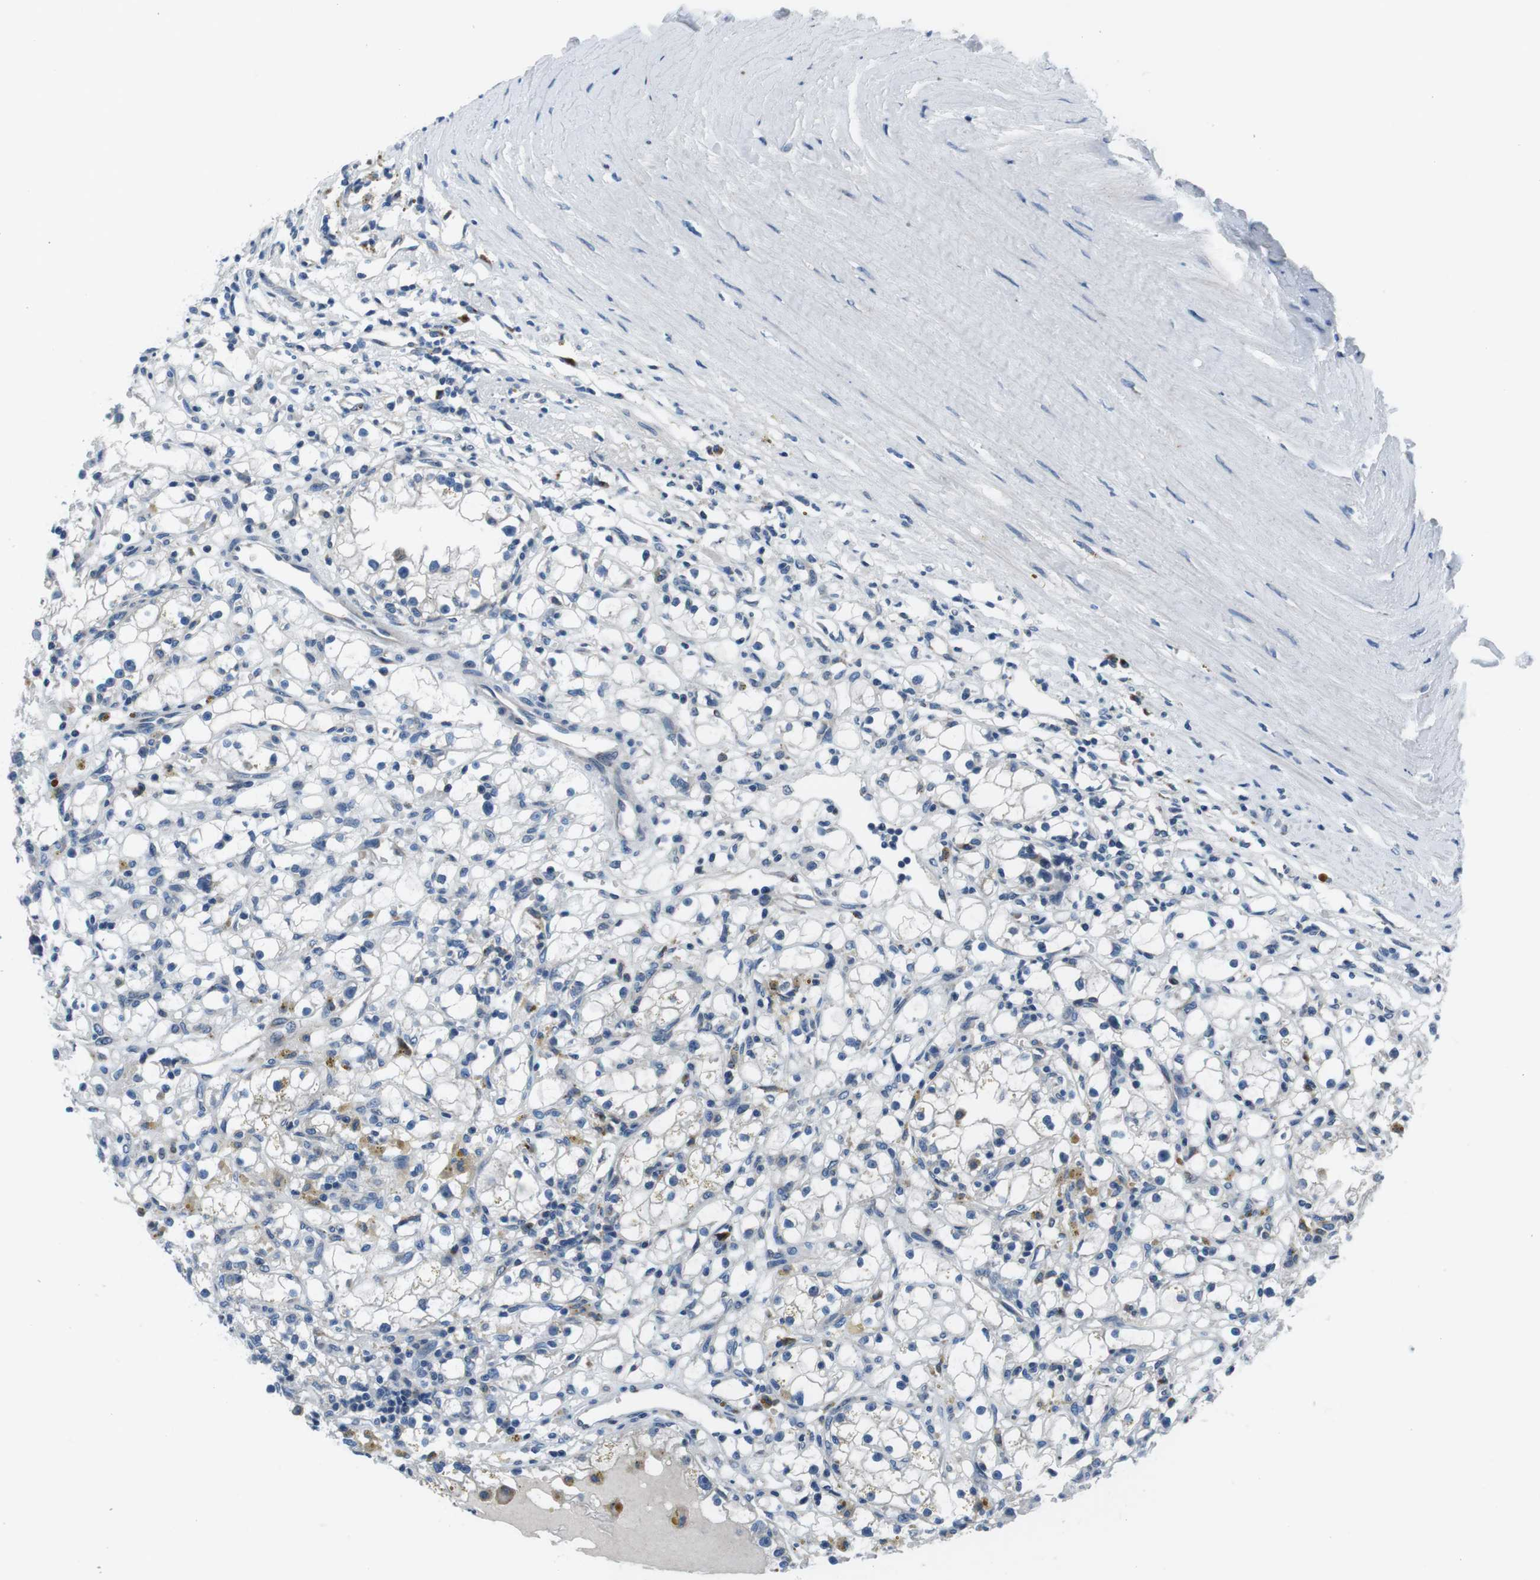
{"staining": {"intensity": "negative", "quantity": "none", "location": "none"}, "tissue": "renal cancer", "cell_type": "Tumor cells", "image_type": "cancer", "snomed": [{"axis": "morphology", "description": "Adenocarcinoma, NOS"}, {"axis": "topography", "description": "Kidney"}], "caption": "DAB immunohistochemical staining of renal cancer (adenocarcinoma) shows no significant staining in tumor cells. (DAB (3,3'-diaminobenzidine) IHC, high magnification).", "gene": "NUCB2", "patient": {"sex": "male", "age": 56}}